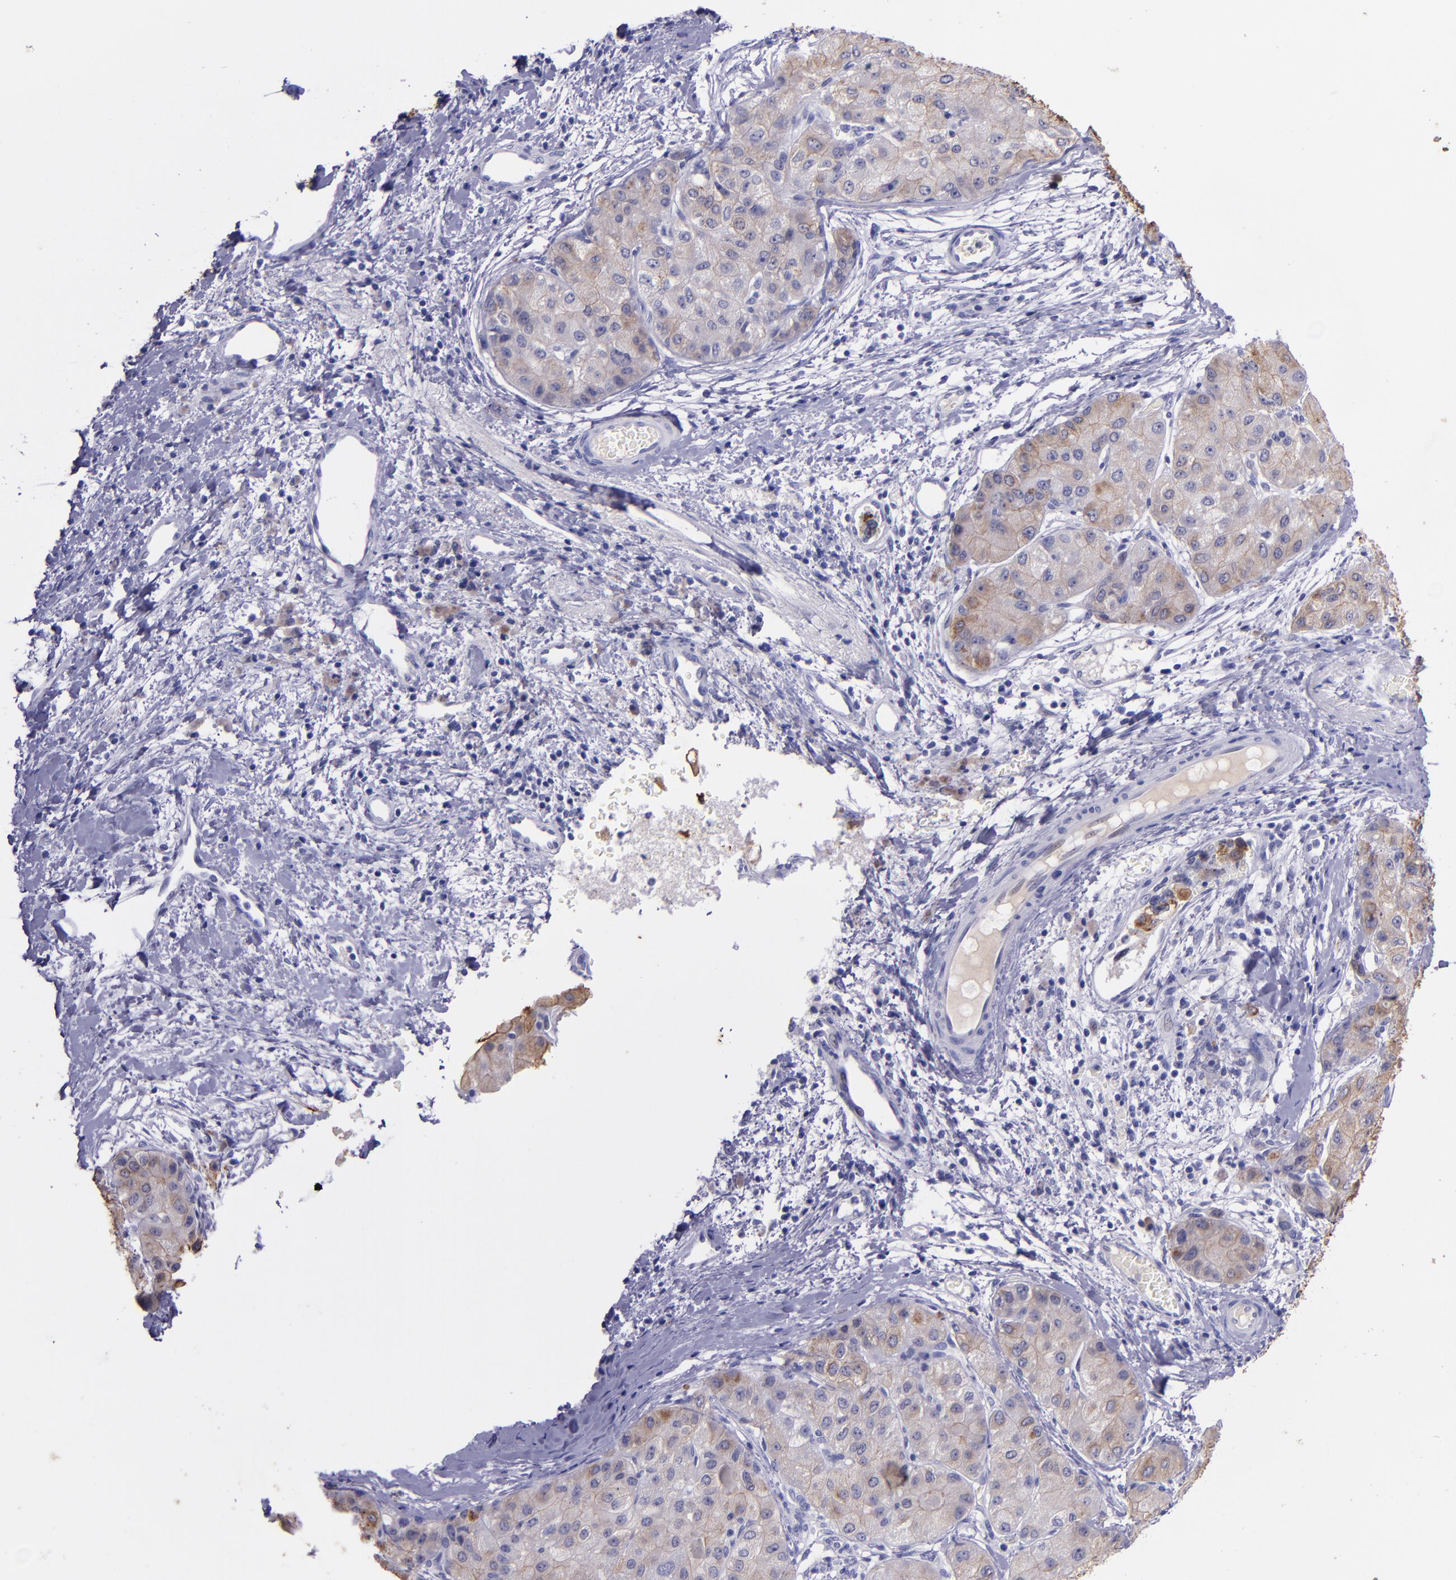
{"staining": {"intensity": "moderate", "quantity": ">75%", "location": "cytoplasmic/membranous"}, "tissue": "liver cancer", "cell_type": "Tumor cells", "image_type": "cancer", "snomed": [{"axis": "morphology", "description": "Carcinoma, Hepatocellular, NOS"}, {"axis": "topography", "description": "Liver"}], "caption": "This image demonstrates liver cancer (hepatocellular carcinoma) stained with immunohistochemistry (IHC) to label a protein in brown. The cytoplasmic/membranous of tumor cells show moderate positivity for the protein. Nuclei are counter-stained blue.", "gene": "KRT4", "patient": {"sex": "male", "age": 80}}